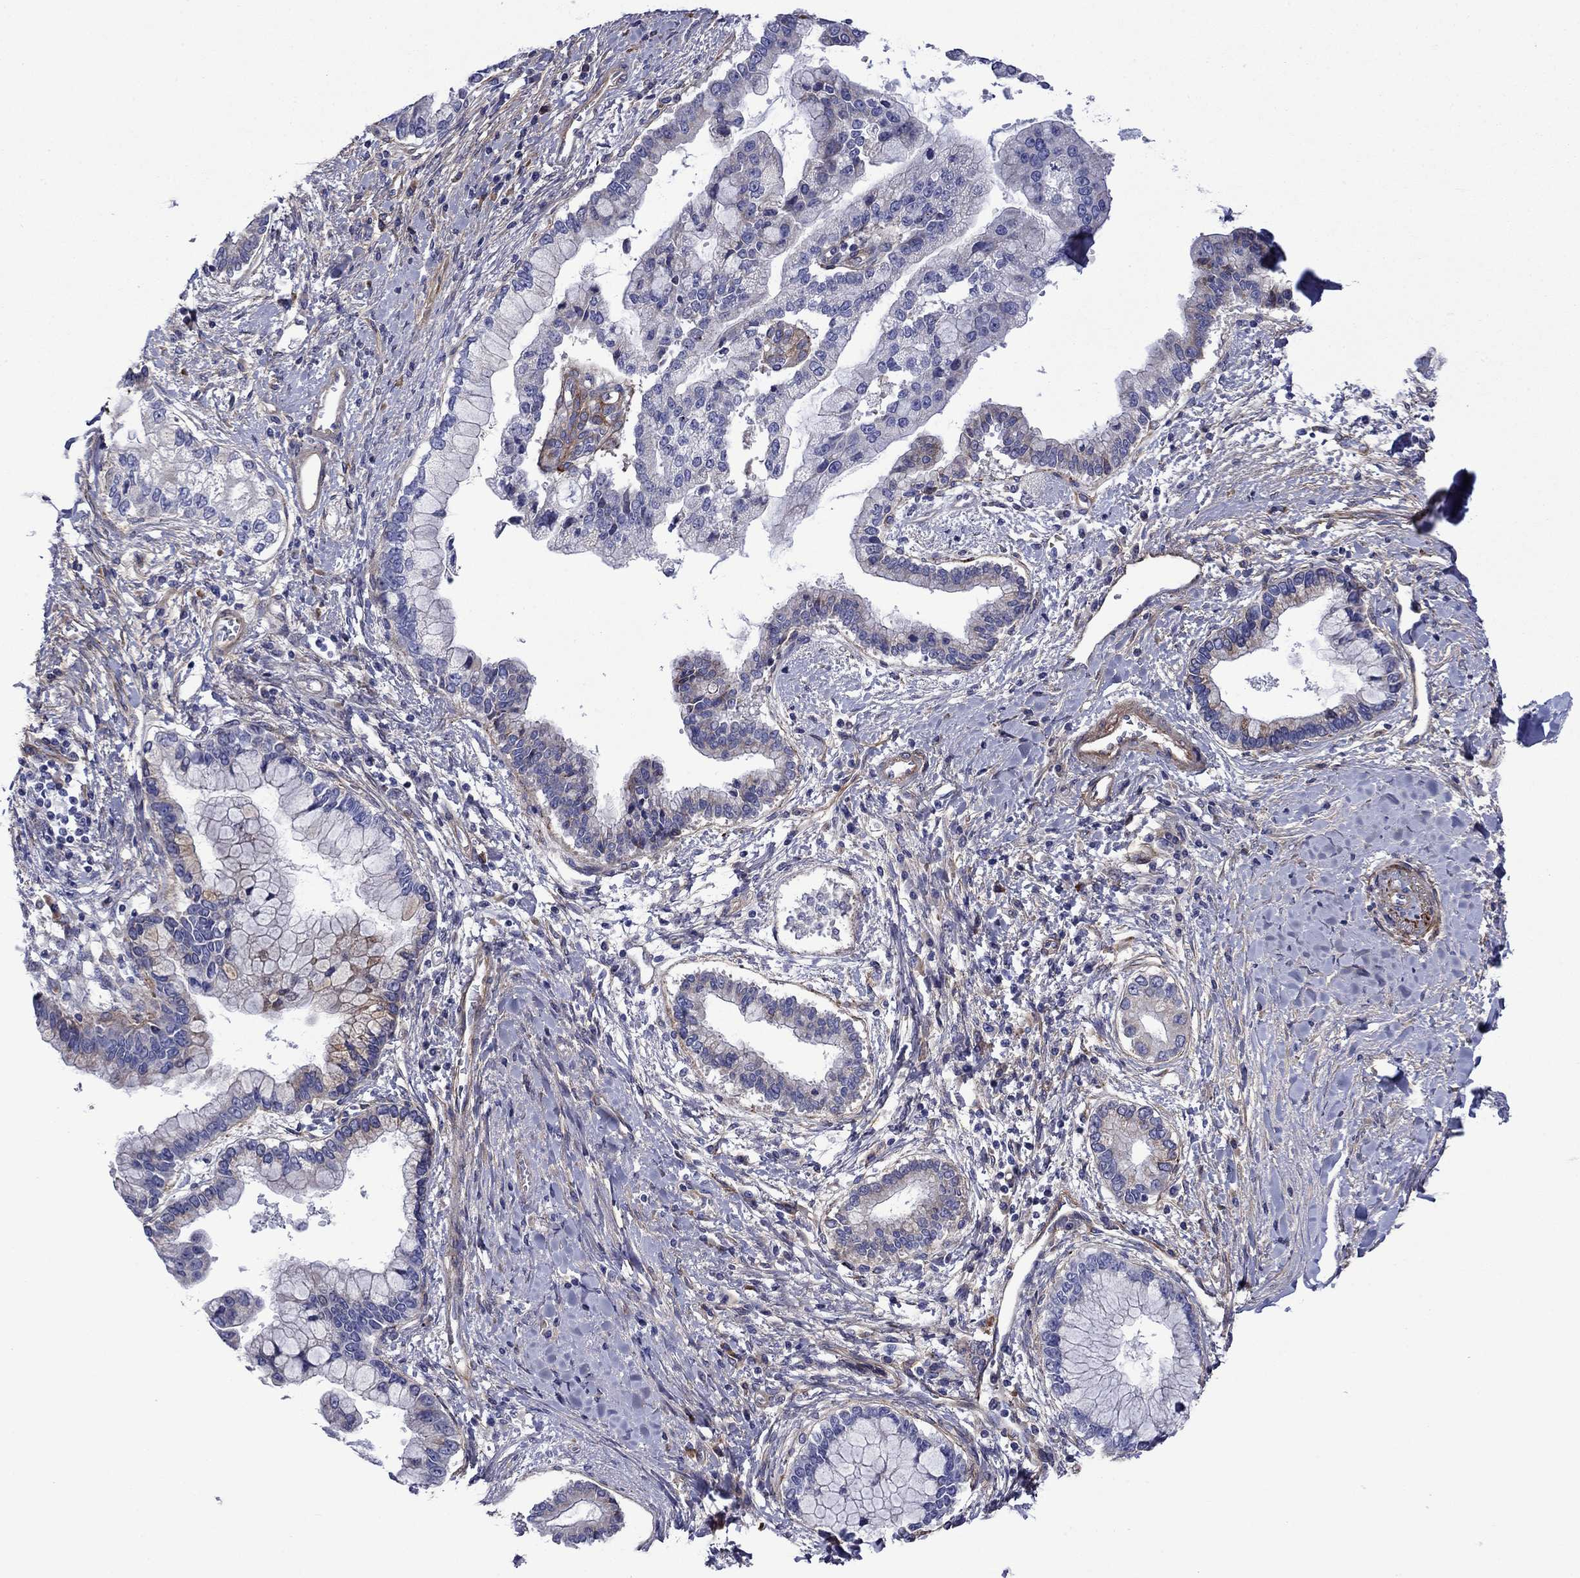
{"staining": {"intensity": "negative", "quantity": "none", "location": "none"}, "tissue": "liver cancer", "cell_type": "Tumor cells", "image_type": "cancer", "snomed": [{"axis": "morphology", "description": "Cholangiocarcinoma"}, {"axis": "topography", "description": "Liver"}], "caption": "High power microscopy photomicrograph of an immunohistochemistry (IHC) histopathology image of liver cholangiocarcinoma, revealing no significant positivity in tumor cells.", "gene": "HSPG2", "patient": {"sex": "male", "age": 50}}